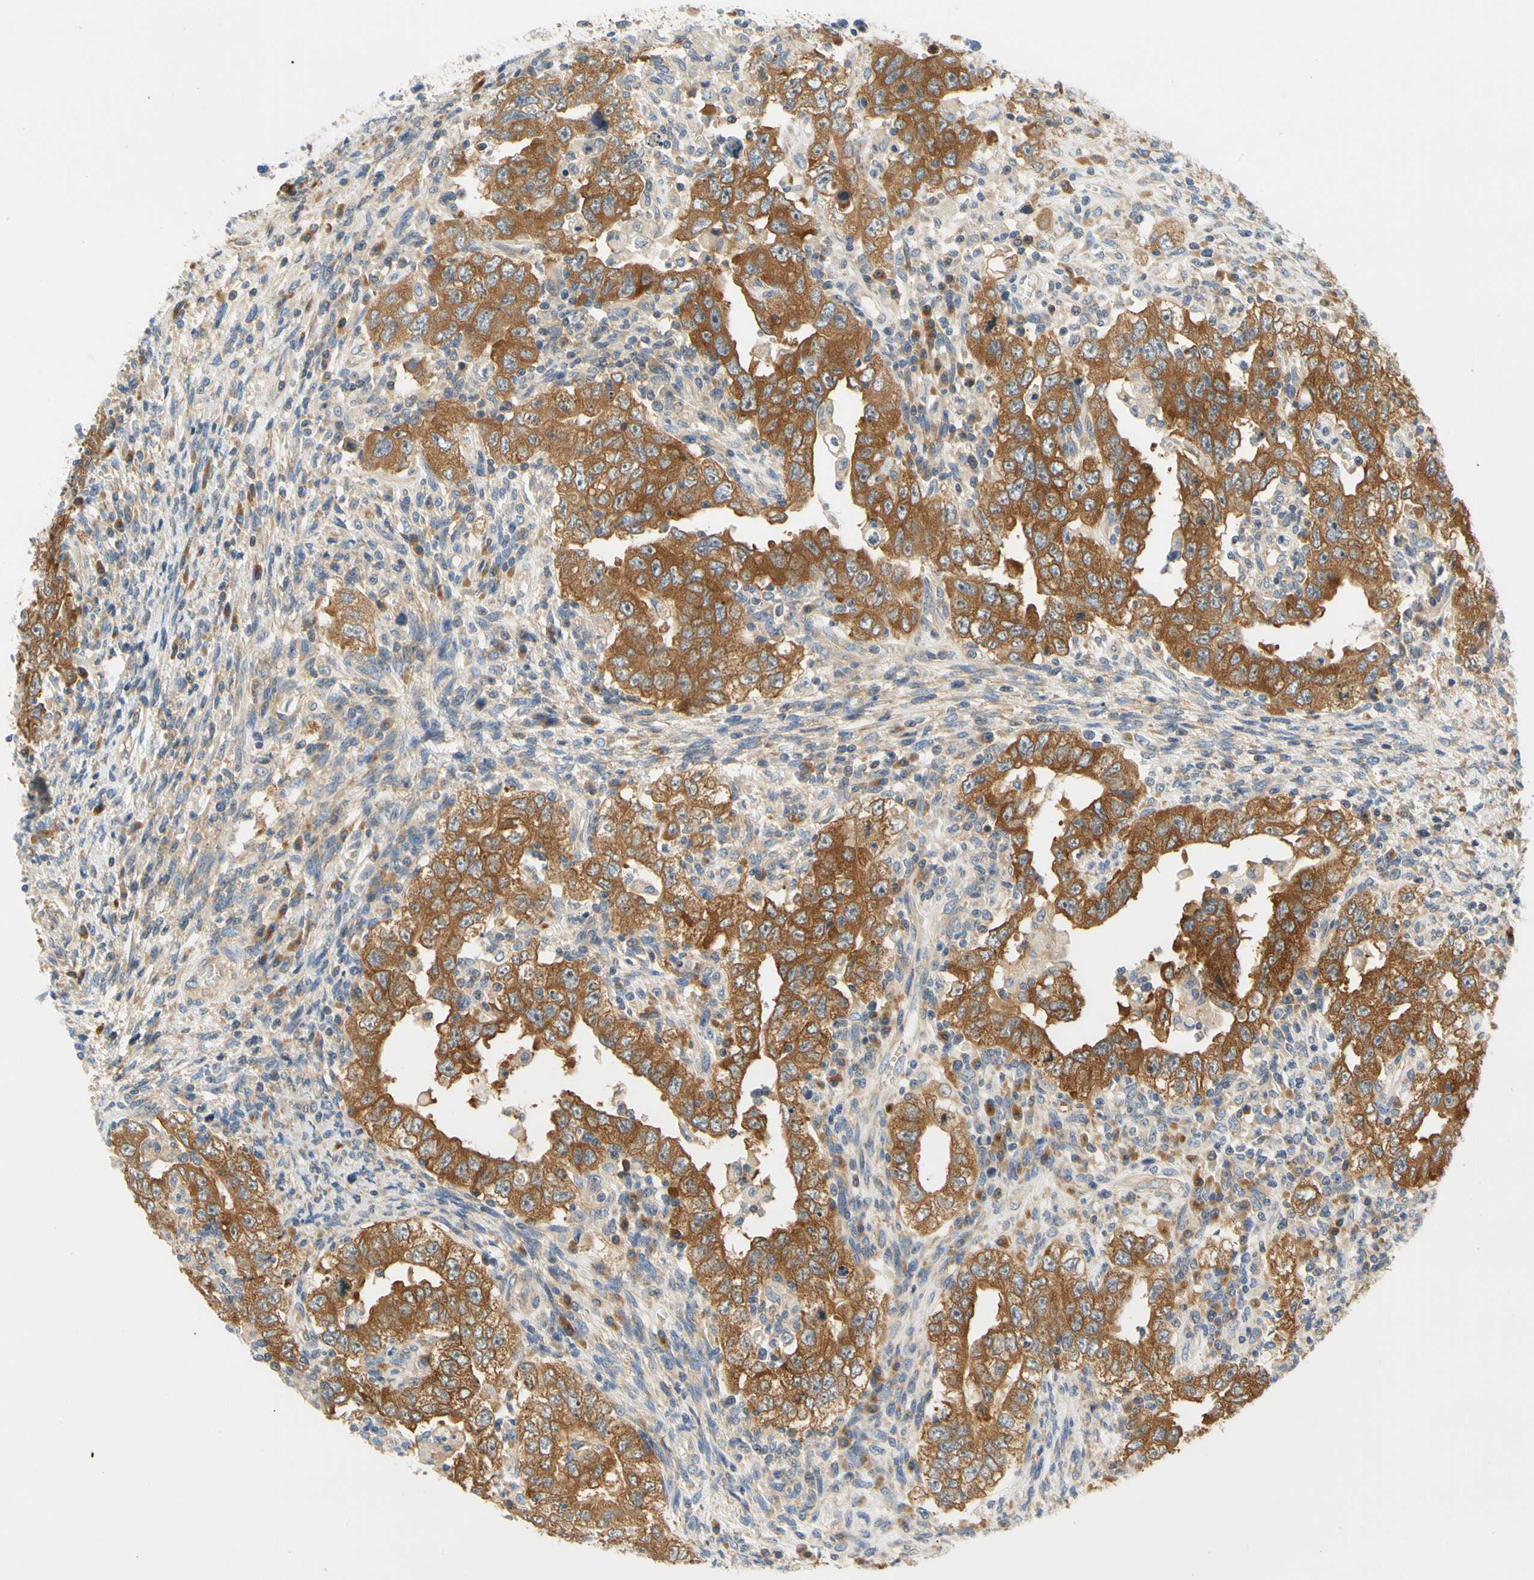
{"staining": {"intensity": "moderate", "quantity": ">75%", "location": "cytoplasmic/membranous"}, "tissue": "testis cancer", "cell_type": "Tumor cells", "image_type": "cancer", "snomed": [{"axis": "morphology", "description": "Carcinoma, Embryonal, NOS"}, {"axis": "topography", "description": "Testis"}], "caption": "This is an image of immunohistochemistry (IHC) staining of testis embryonal carcinoma, which shows moderate expression in the cytoplasmic/membranous of tumor cells.", "gene": "LRRC47", "patient": {"sex": "male", "age": 26}}